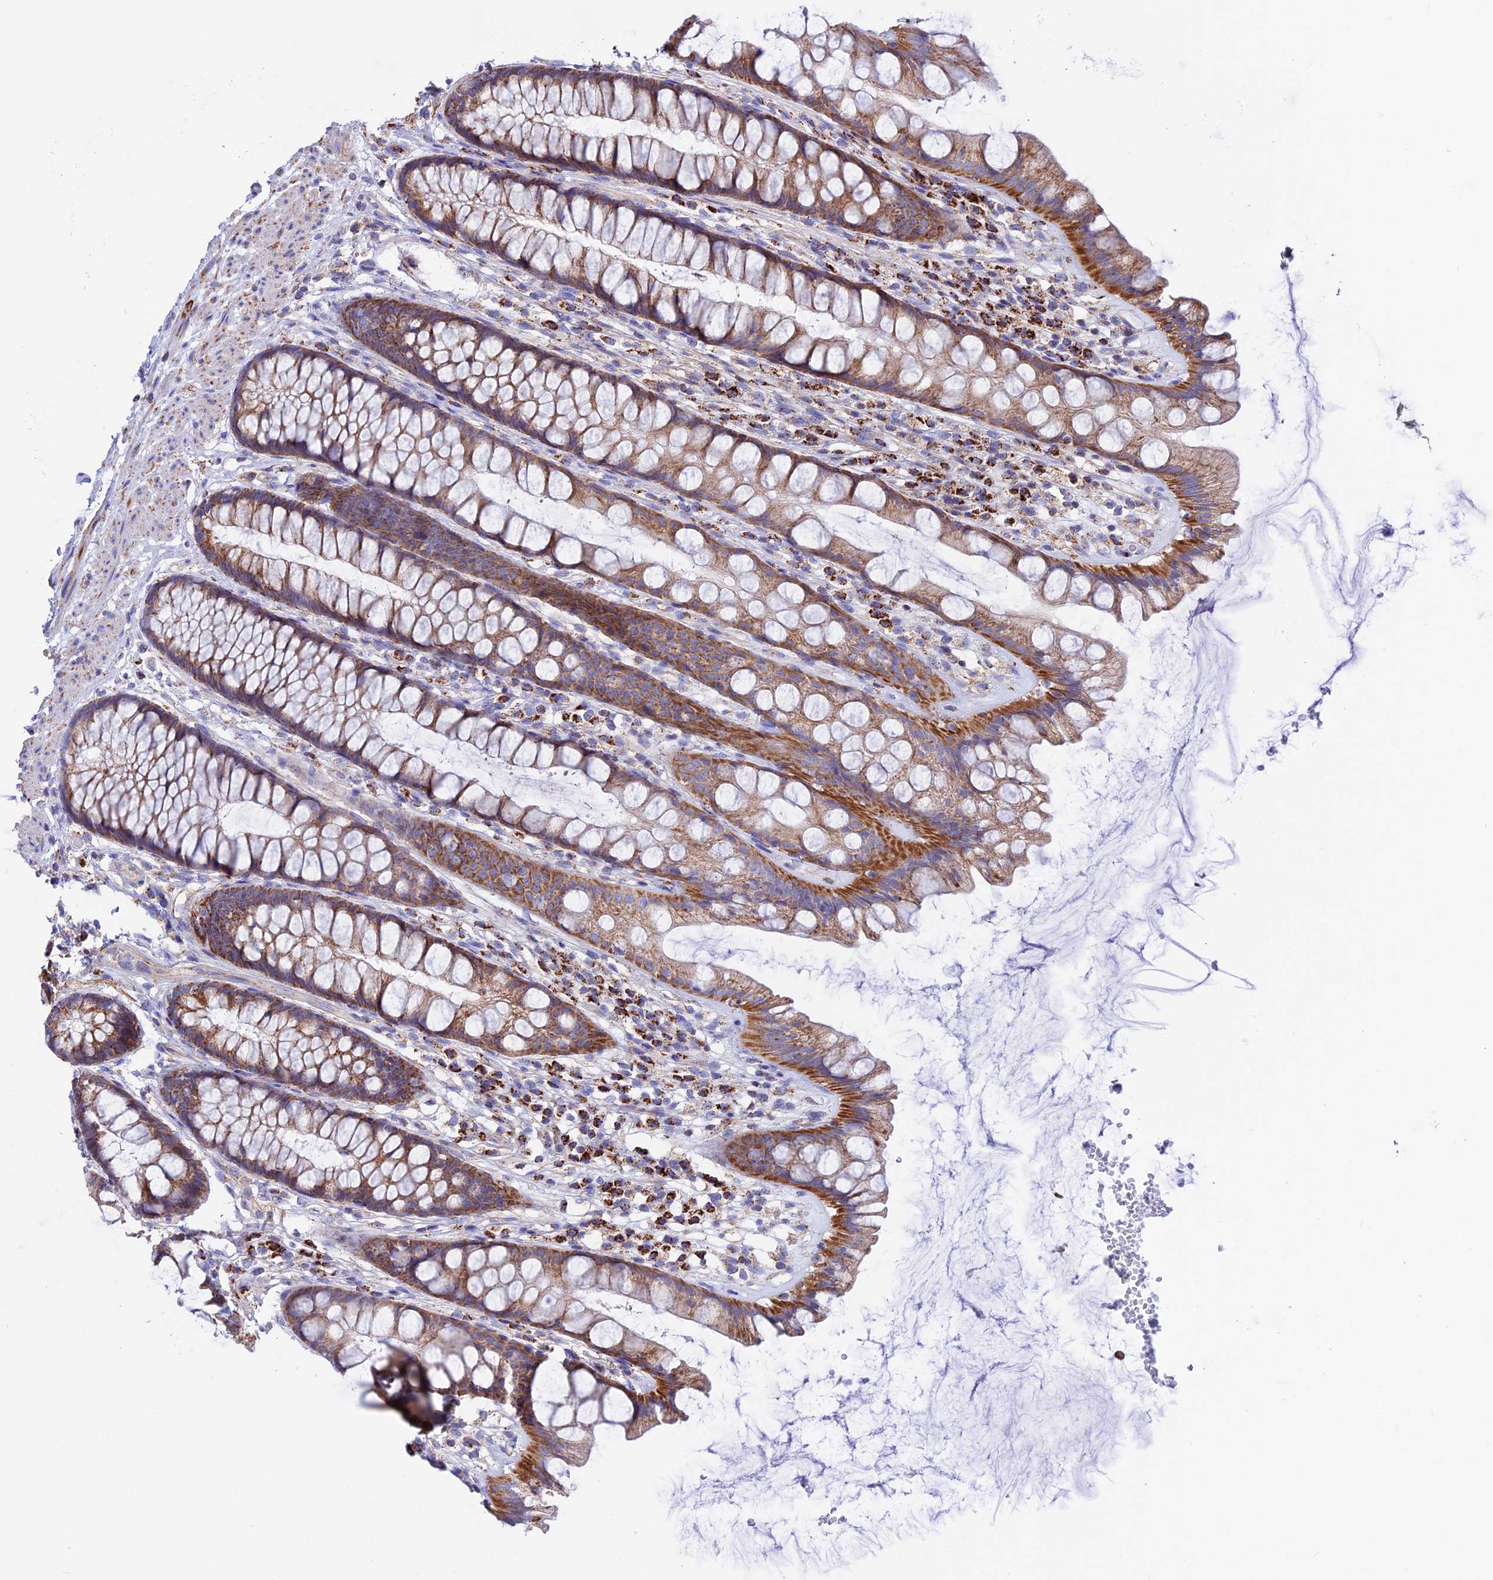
{"staining": {"intensity": "strong", "quantity": ">75%", "location": "cytoplasmic/membranous"}, "tissue": "rectum", "cell_type": "Glandular cells", "image_type": "normal", "snomed": [{"axis": "morphology", "description": "Normal tissue, NOS"}, {"axis": "topography", "description": "Rectum"}], "caption": "Protein analysis of benign rectum exhibits strong cytoplasmic/membranous positivity in about >75% of glandular cells.", "gene": "GCDH", "patient": {"sex": "male", "age": 74}}